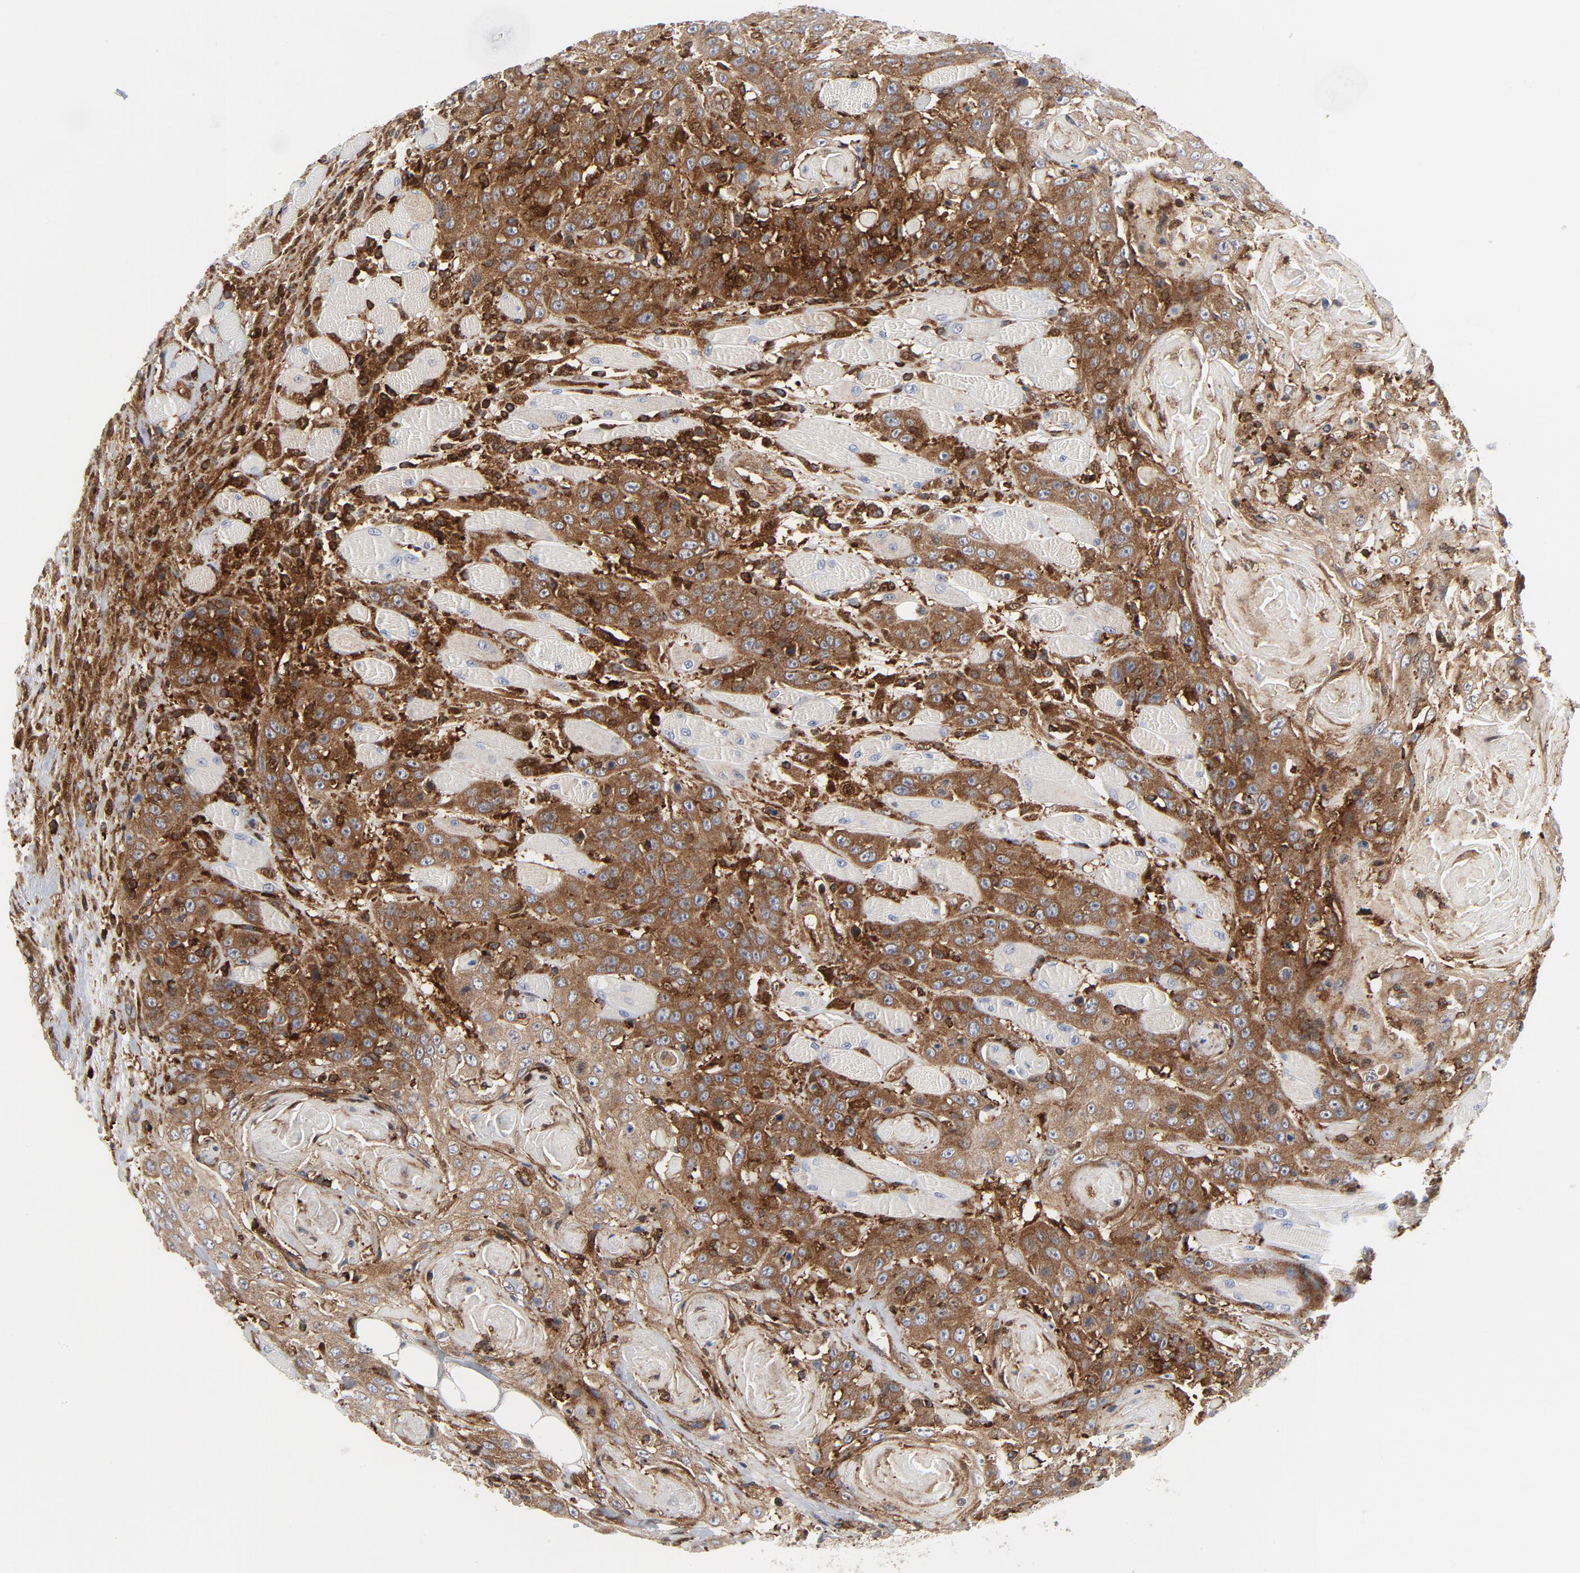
{"staining": {"intensity": "moderate", "quantity": ">75%", "location": "cytoplasmic/membranous"}, "tissue": "head and neck cancer", "cell_type": "Tumor cells", "image_type": "cancer", "snomed": [{"axis": "morphology", "description": "Squamous cell carcinoma, NOS"}, {"axis": "topography", "description": "Head-Neck"}], "caption": "Human head and neck cancer stained with a protein marker shows moderate staining in tumor cells.", "gene": "YES1", "patient": {"sex": "female", "age": 84}}